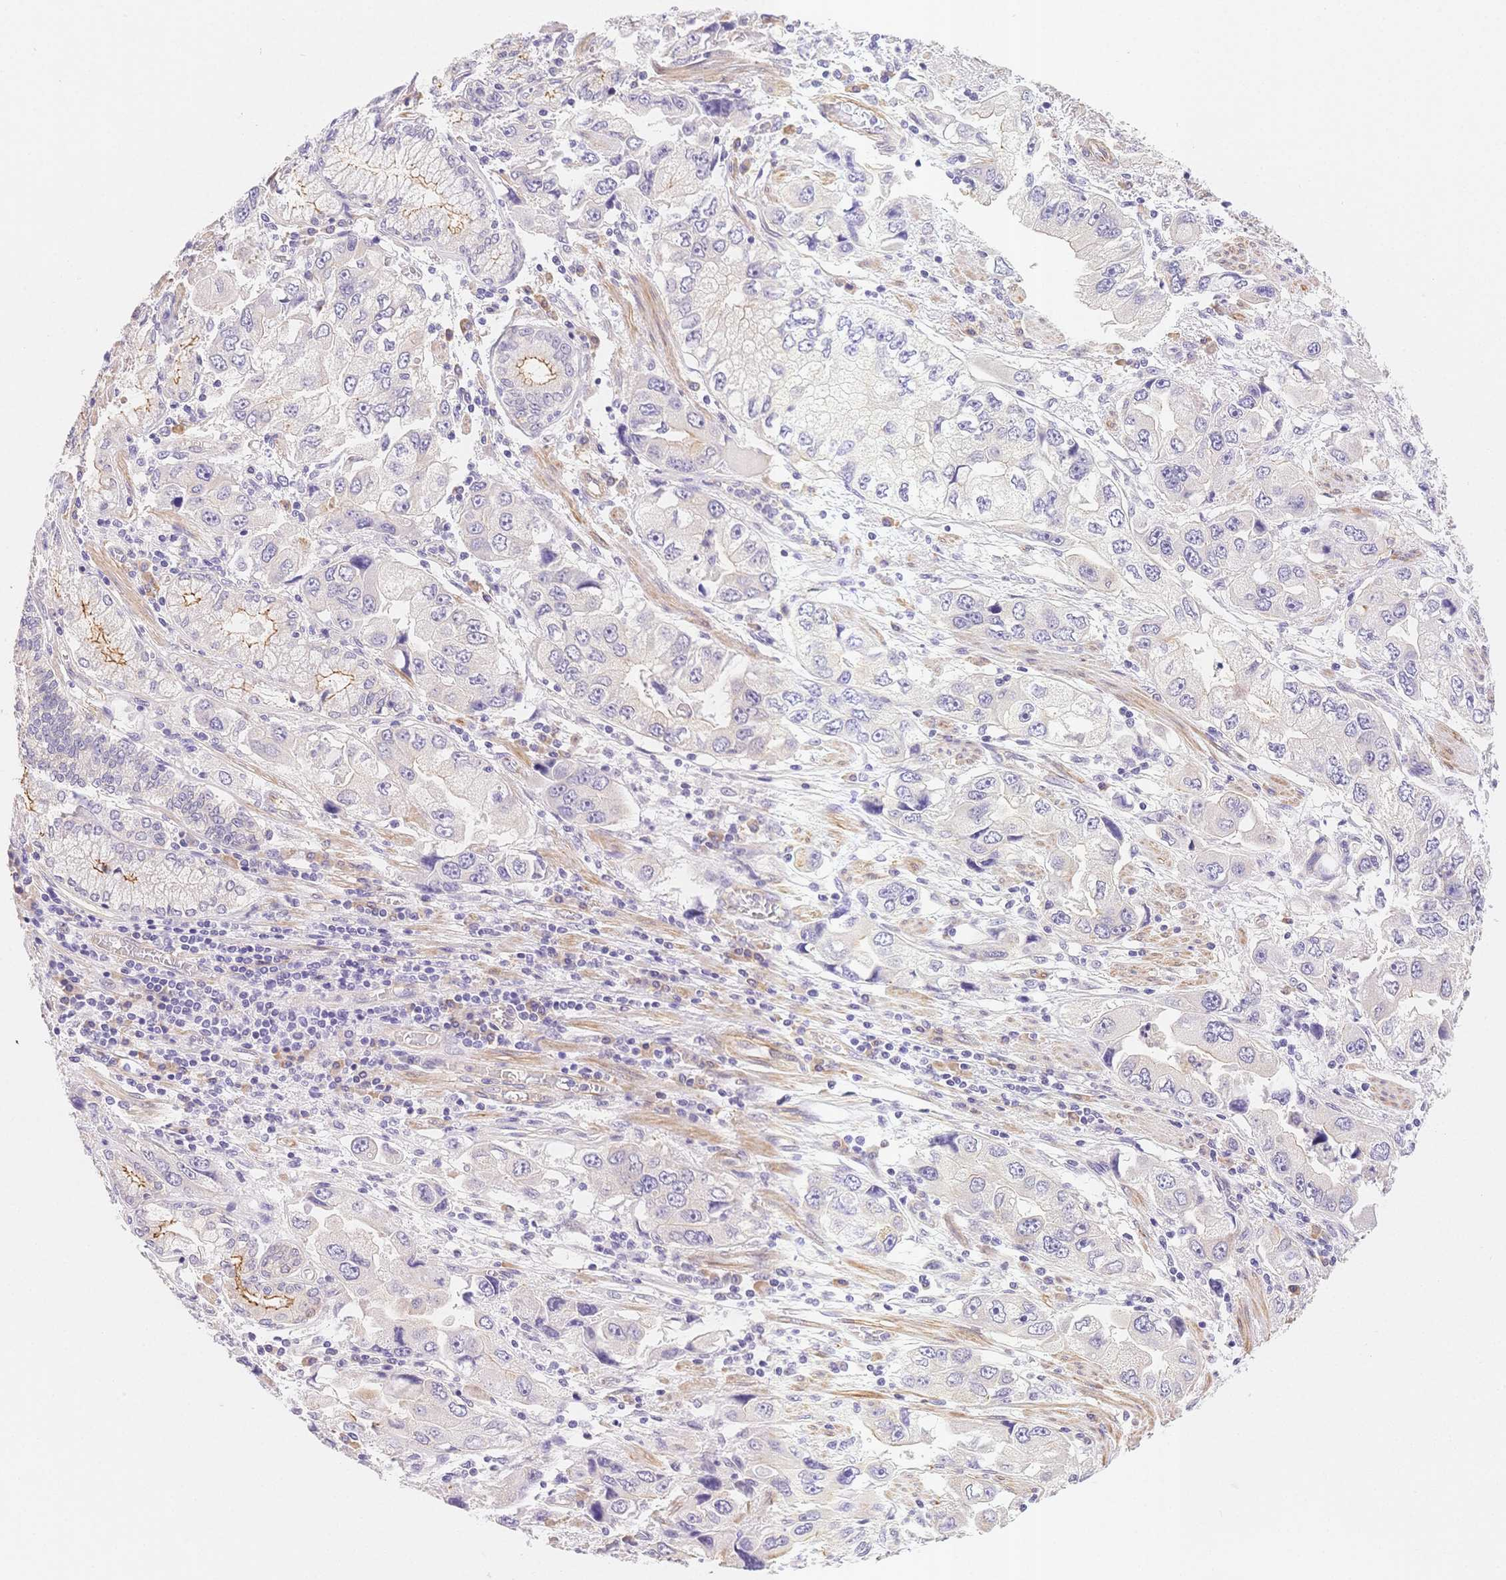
{"staining": {"intensity": "negative", "quantity": "none", "location": "none"}, "tissue": "stomach cancer", "cell_type": "Tumor cells", "image_type": "cancer", "snomed": [{"axis": "morphology", "description": "Adenocarcinoma, NOS"}, {"axis": "topography", "description": "Stomach, lower"}], "caption": "Human stomach adenocarcinoma stained for a protein using IHC exhibits no staining in tumor cells.", "gene": "CSN1S1", "patient": {"sex": "female", "age": 93}}